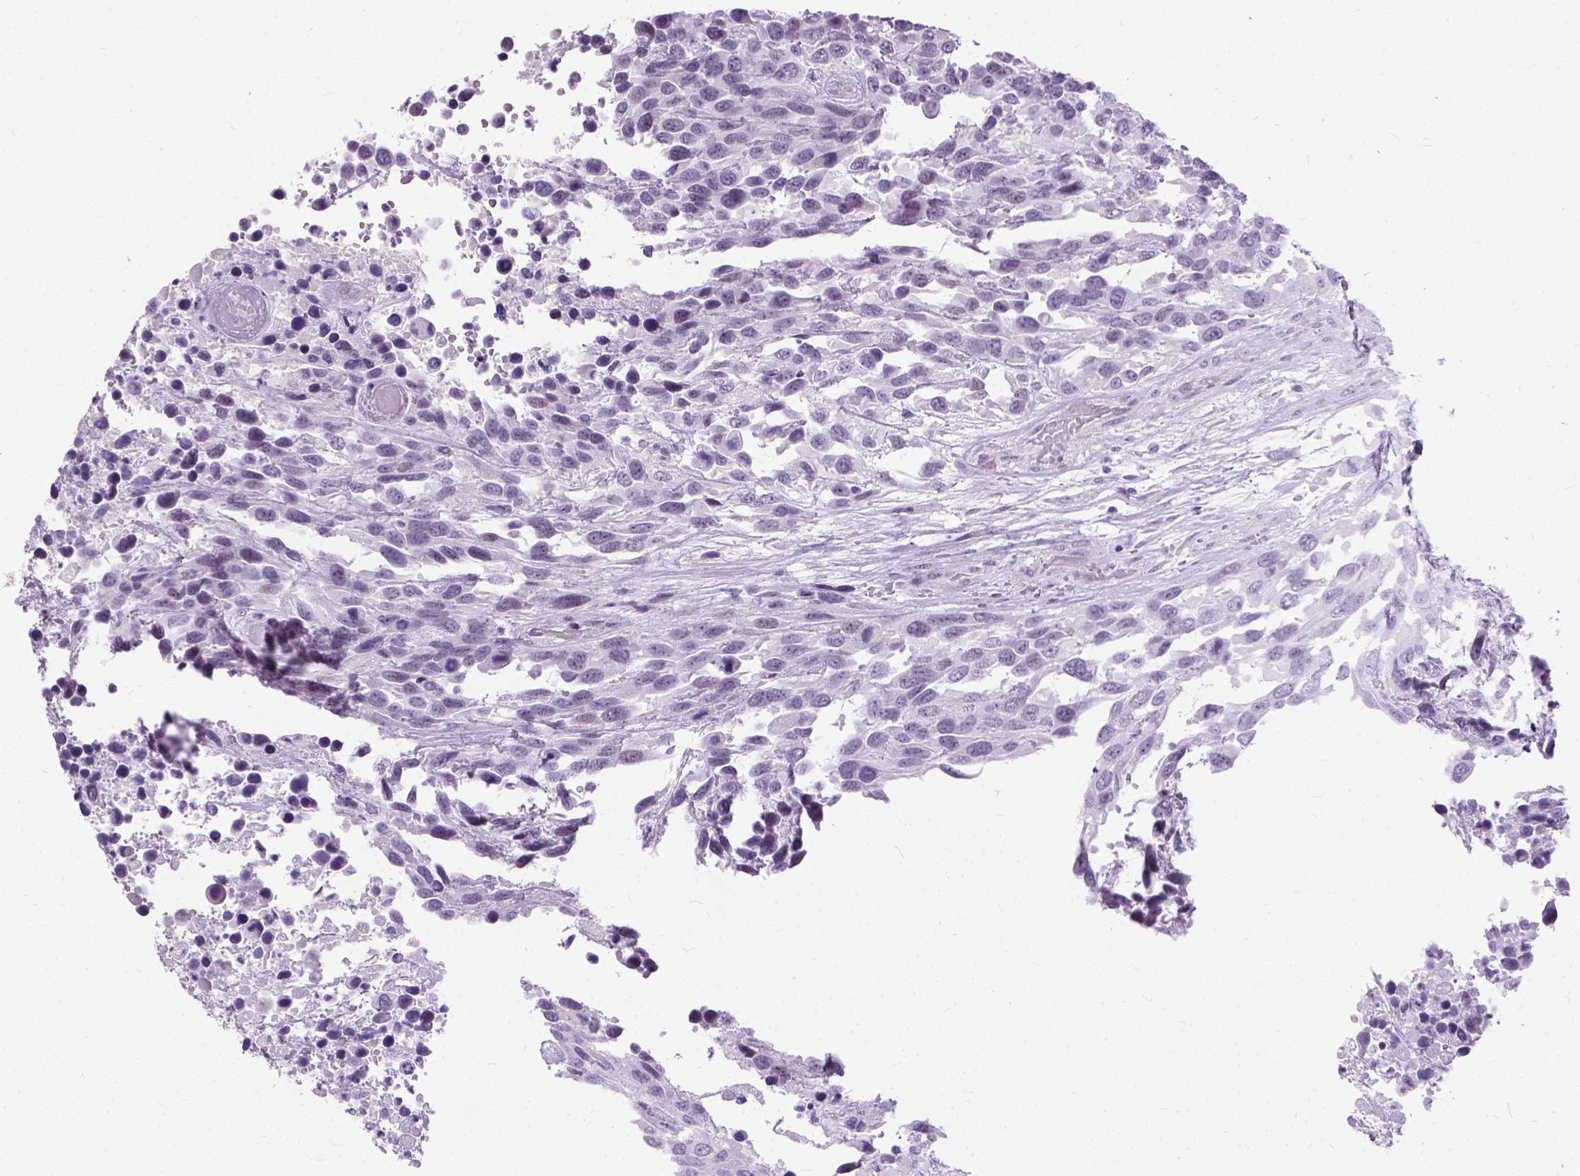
{"staining": {"intensity": "negative", "quantity": "none", "location": "none"}, "tissue": "urothelial cancer", "cell_type": "Tumor cells", "image_type": "cancer", "snomed": [{"axis": "morphology", "description": "Urothelial carcinoma, High grade"}, {"axis": "topography", "description": "Urinary bladder"}], "caption": "The immunohistochemistry (IHC) micrograph has no significant staining in tumor cells of urothelial cancer tissue.", "gene": "PROB1", "patient": {"sex": "female", "age": 70}}